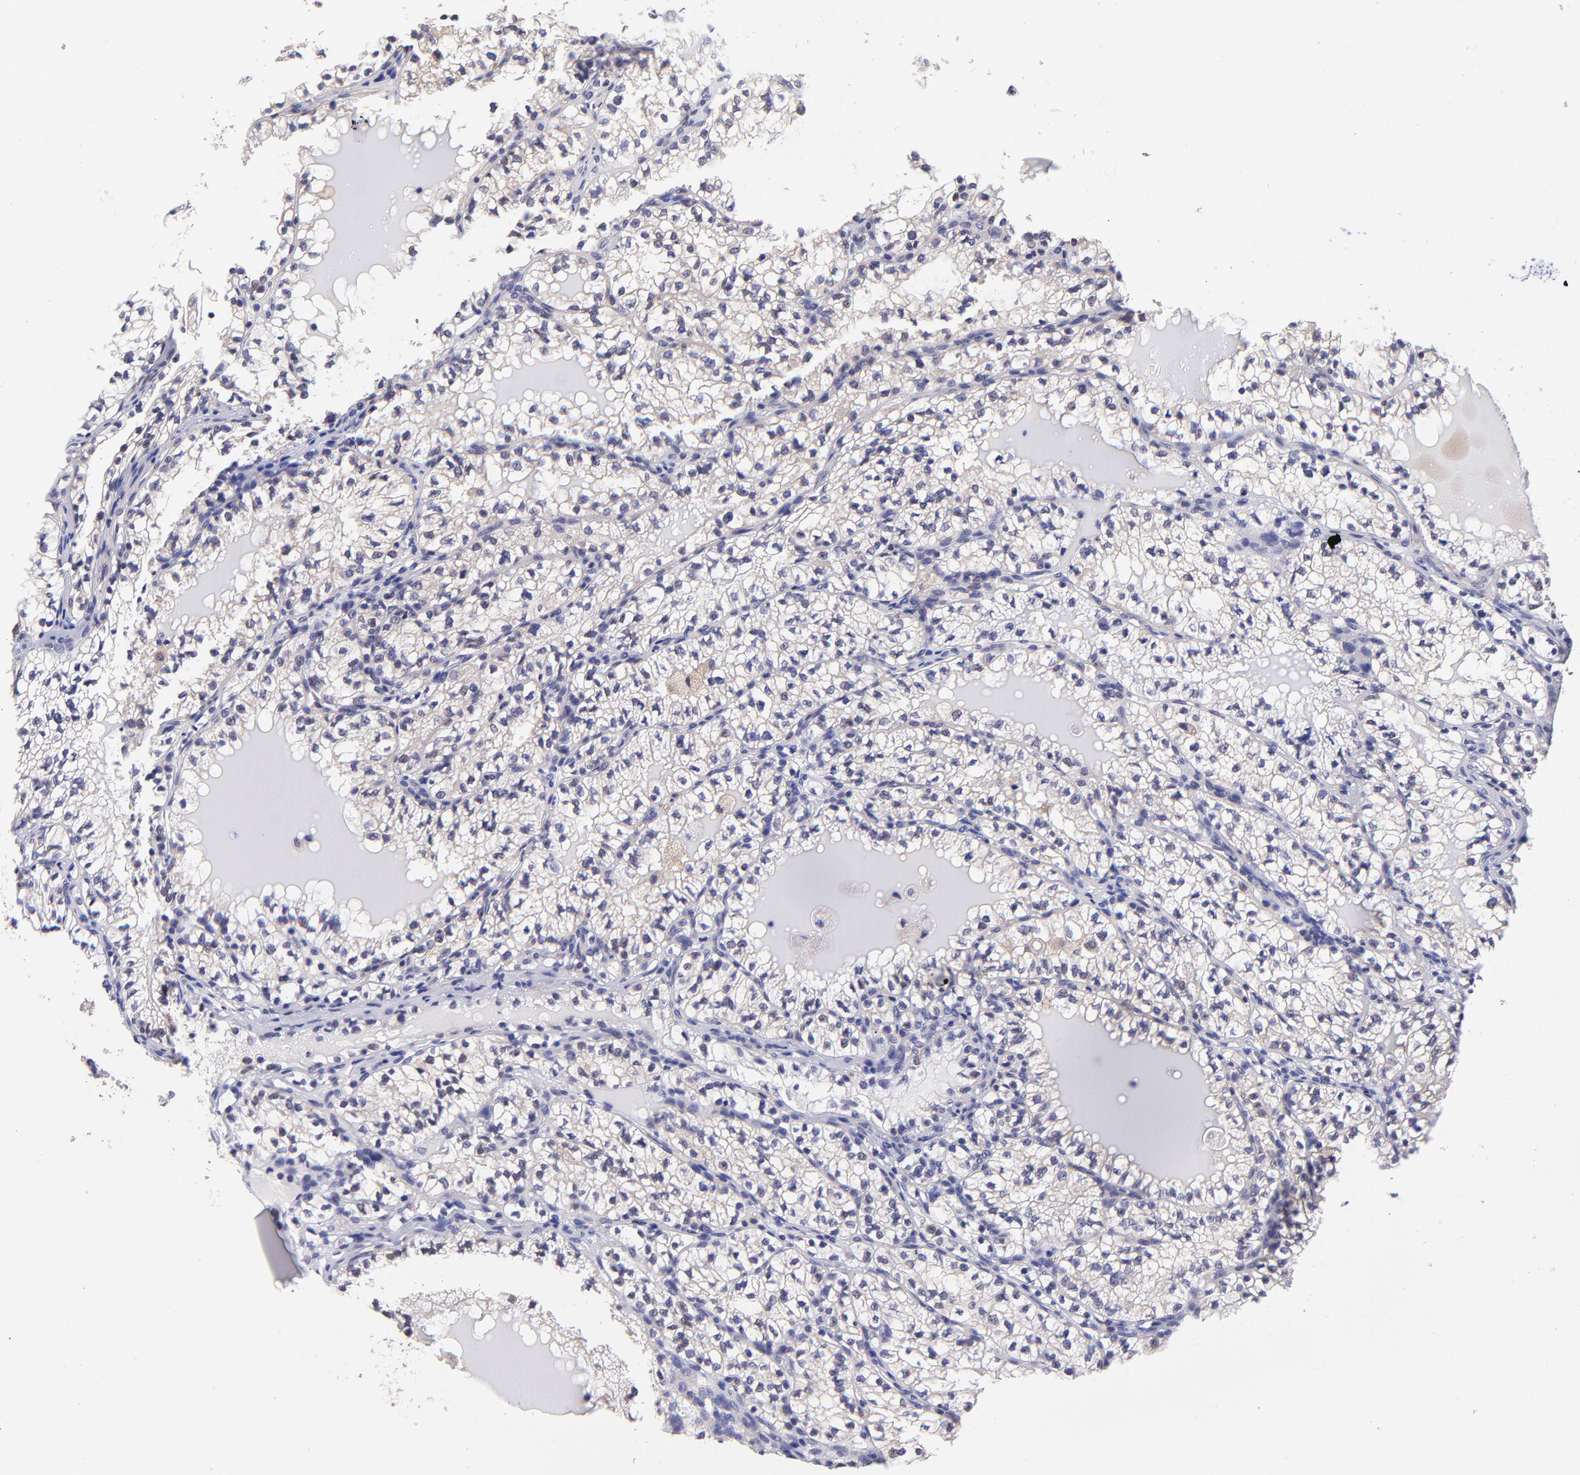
{"staining": {"intensity": "weak", "quantity": ">75%", "location": "cytoplasmic/membranous"}, "tissue": "renal cancer", "cell_type": "Tumor cells", "image_type": "cancer", "snomed": [{"axis": "morphology", "description": "Adenocarcinoma, NOS"}, {"axis": "topography", "description": "Kidney"}], "caption": "Renal cancer stained with immunohistochemistry (IHC) shows weak cytoplasmic/membranous staining in approximately >75% of tumor cells.", "gene": "NSF", "patient": {"sex": "male", "age": 61}}